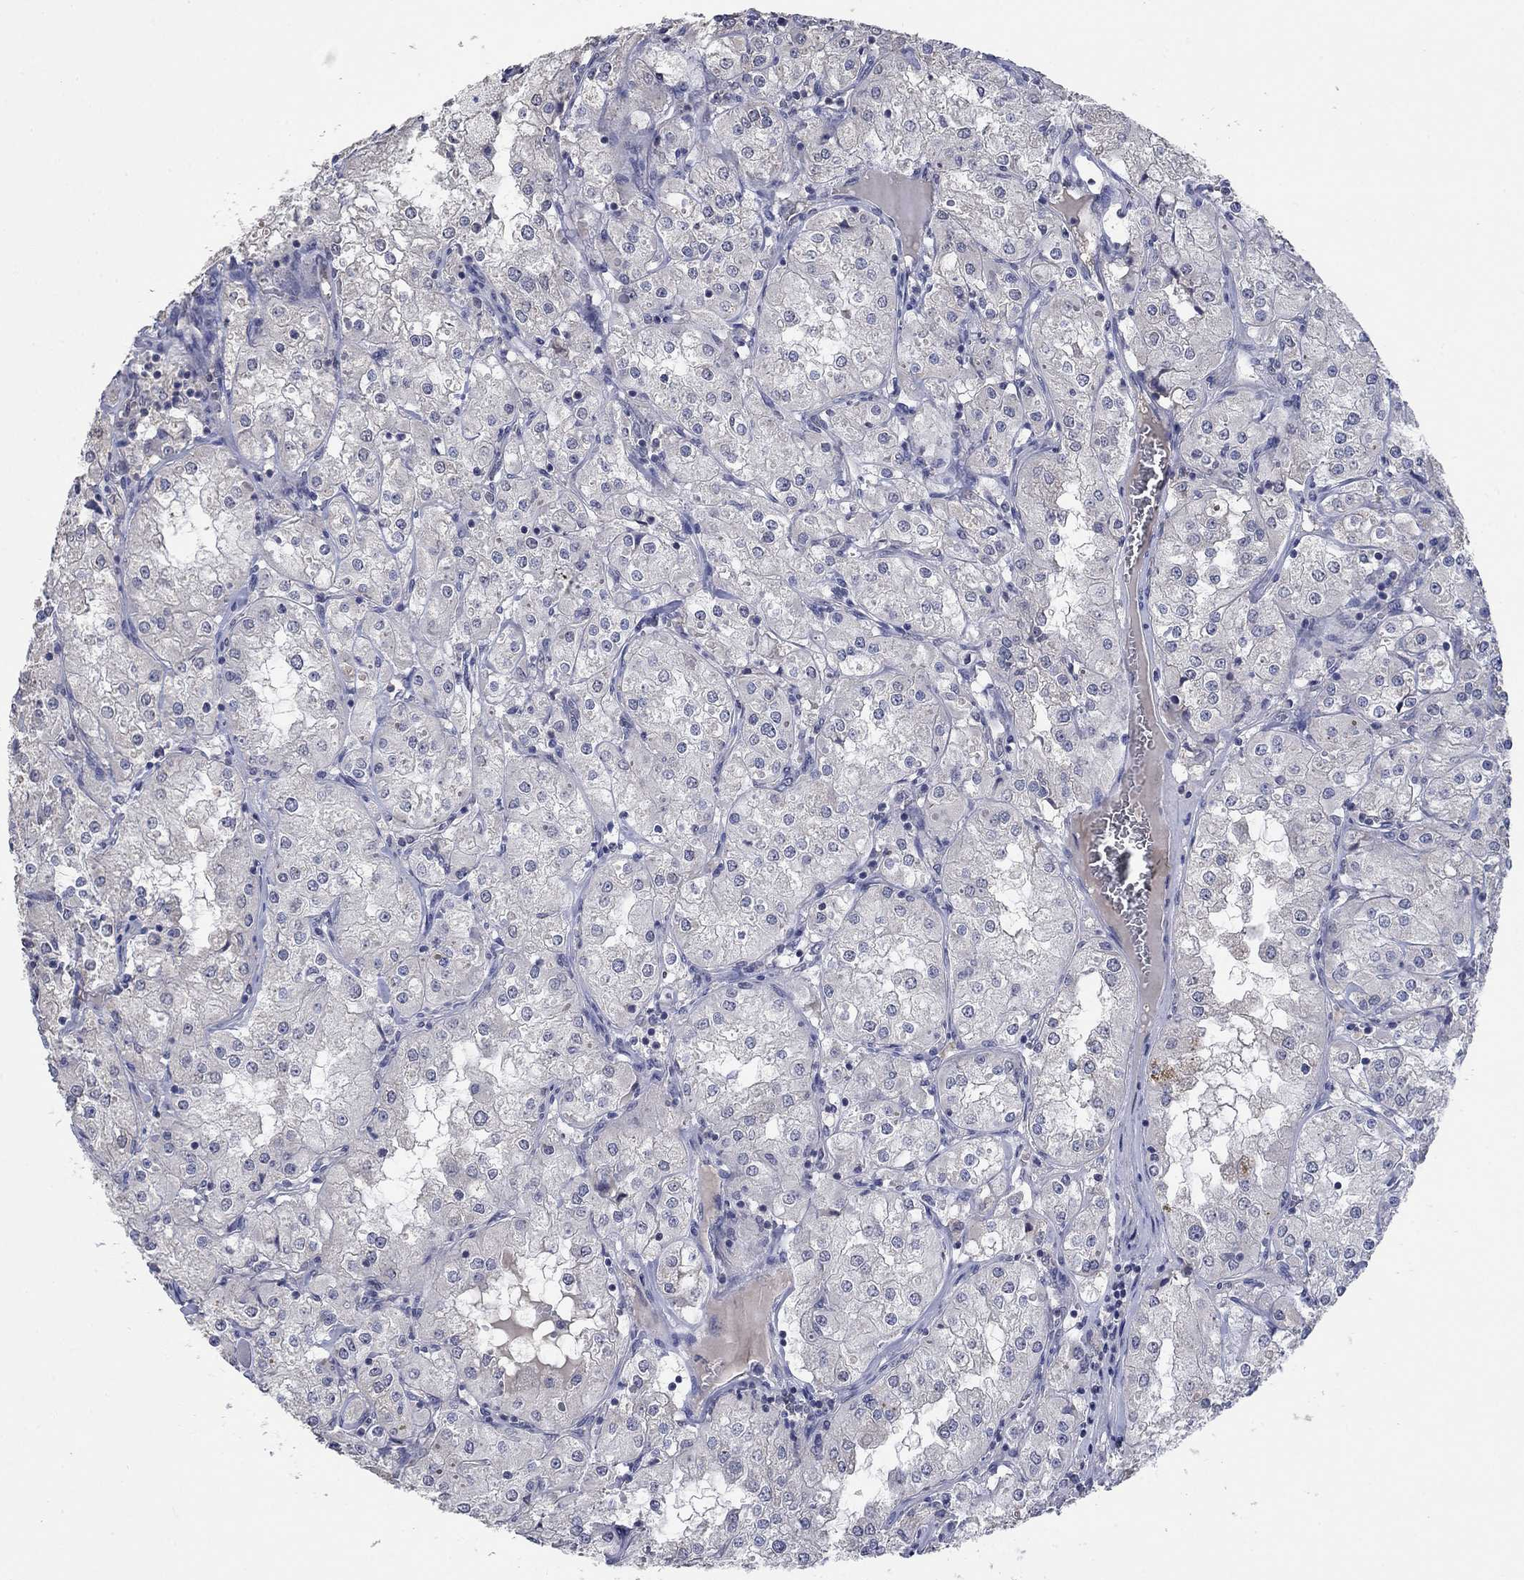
{"staining": {"intensity": "negative", "quantity": "none", "location": "none"}, "tissue": "renal cancer", "cell_type": "Tumor cells", "image_type": "cancer", "snomed": [{"axis": "morphology", "description": "Adenocarcinoma, NOS"}, {"axis": "topography", "description": "Kidney"}], "caption": "This is an immunohistochemistry (IHC) micrograph of renal cancer. There is no positivity in tumor cells.", "gene": "ZBTB18", "patient": {"sex": "male", "age": 77}}